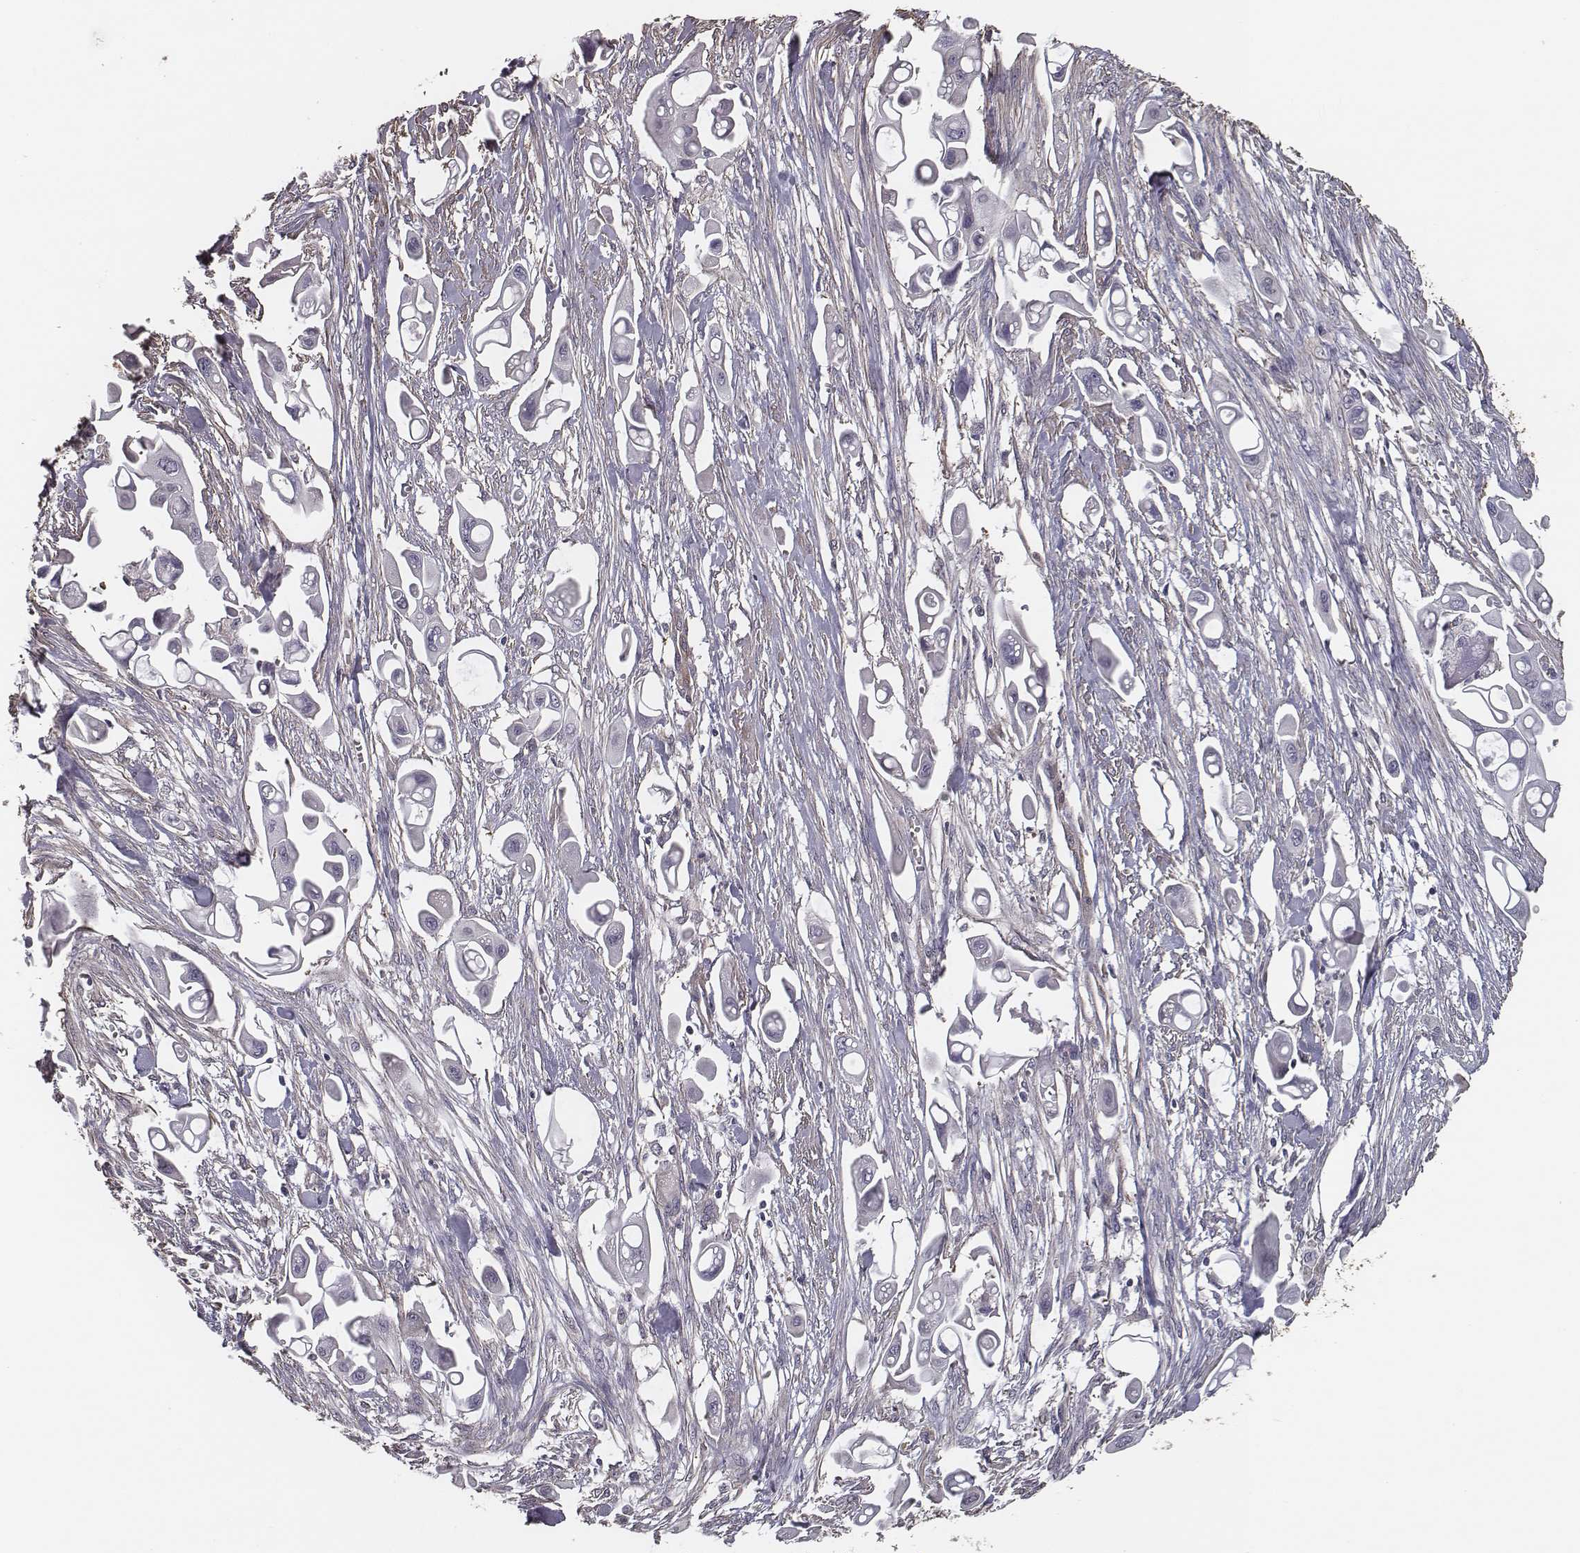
{"staining": {"intensity": "negative", "quantity": "none", "location": "none"}, "tissue": "pancreatic cancer", "cell_type": "Tumor cells", "image_type": "cancer", "snomed": [{"axis": "morphology", "description": "Adenocarcinoma, NOS"}, {"axis": "topography", "description": "Pancreas"}], "caption": "Immunohistochemistry of pancreatic adenocarcinoma exhibits no positivity in tumor cells. (DAB (3,3'-diaminobenzidine) immunohistochemistry (IHC), high magnification).", "gene": "ISYNA1", "patient": {"sex": "male", "age": 50}}